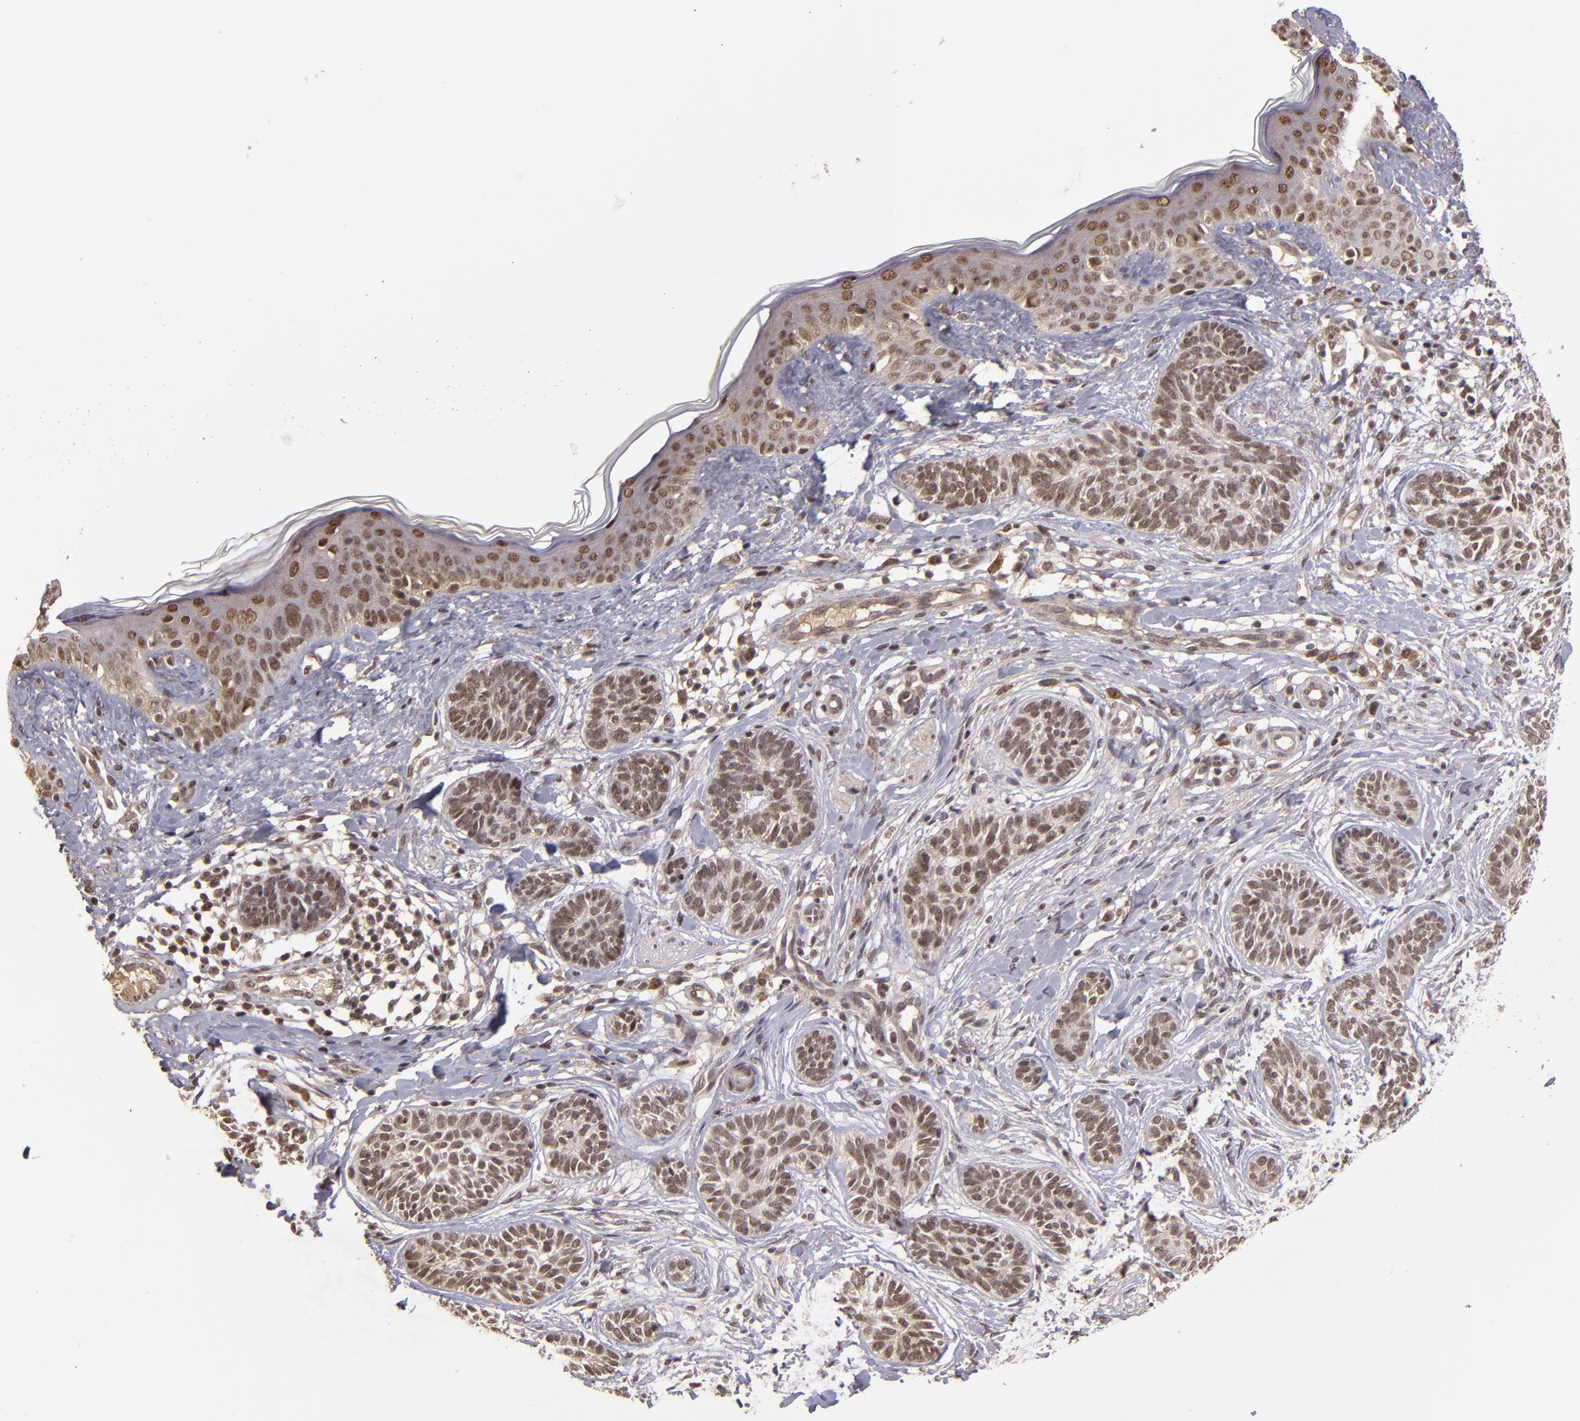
{"staining": {"intensity": "moderate", "quantity": ">75%", "location": "nuclear"}, "tissue": "skin cancer", "cell_type": "Tumor cells", "image_type": "cancer", "snomed": [{"axis": "morphology", "description": "Normal tissue, NOS"}, {"axis": "morphology", "description": "Basal cell carcinoma"}, {"axis": "topography", "description": "Skin"}], "caption": "IHC image of neoplastic tissue: human skin cancer stained using immunohistochemistry (IHC) reveals medium levels of moderate protein expression localized specifically in the nuclear of tumor cells, appearing as a nuclear brown color.", "gene": "ABHD12B", "patient": {"sex": "male", "age": 63}}